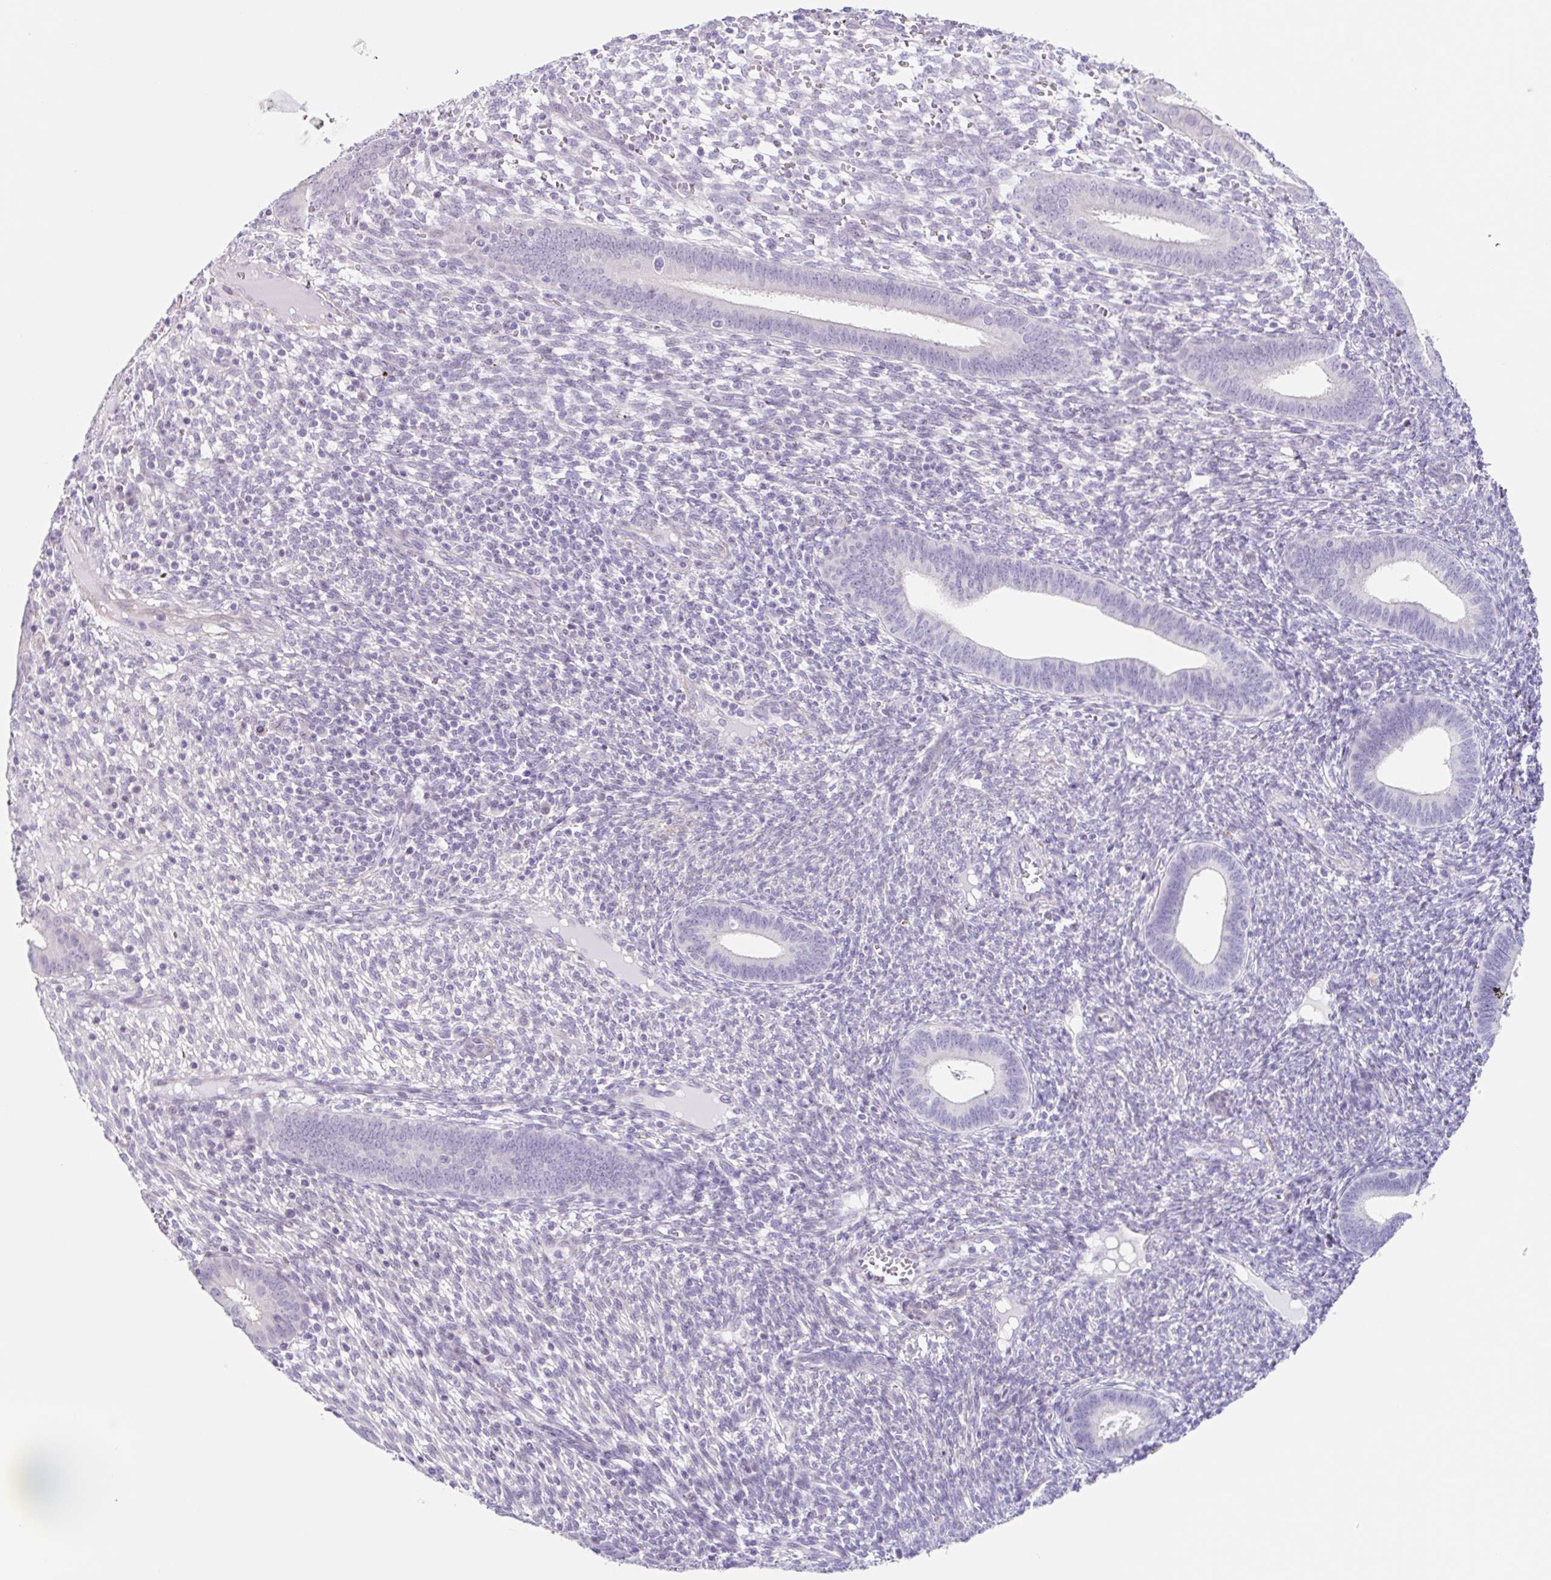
{"staining": {"intensity": "negative", "quantity": "none", "location": "none"}, "tissue": "endometrium", "cell_type": "Cells in endometrial stroma", "image_type": "normal", "snomed": [{"axis": "morphology", "description": "Normal tissue, NOS"}, {"axis": "topography", "description": "Endometrium"}], "caption": "High power microscopy photomicrograph of an immunohistochemistry (IHC) histopathology image of benign endometrium, revealing no significant positivity in cells in endometrial stroma. (Immunohistochemistry, brightfield microscopy, high magnification).", "gene": "DCAF17", "patient": {"sex": "female", "age": 41}}